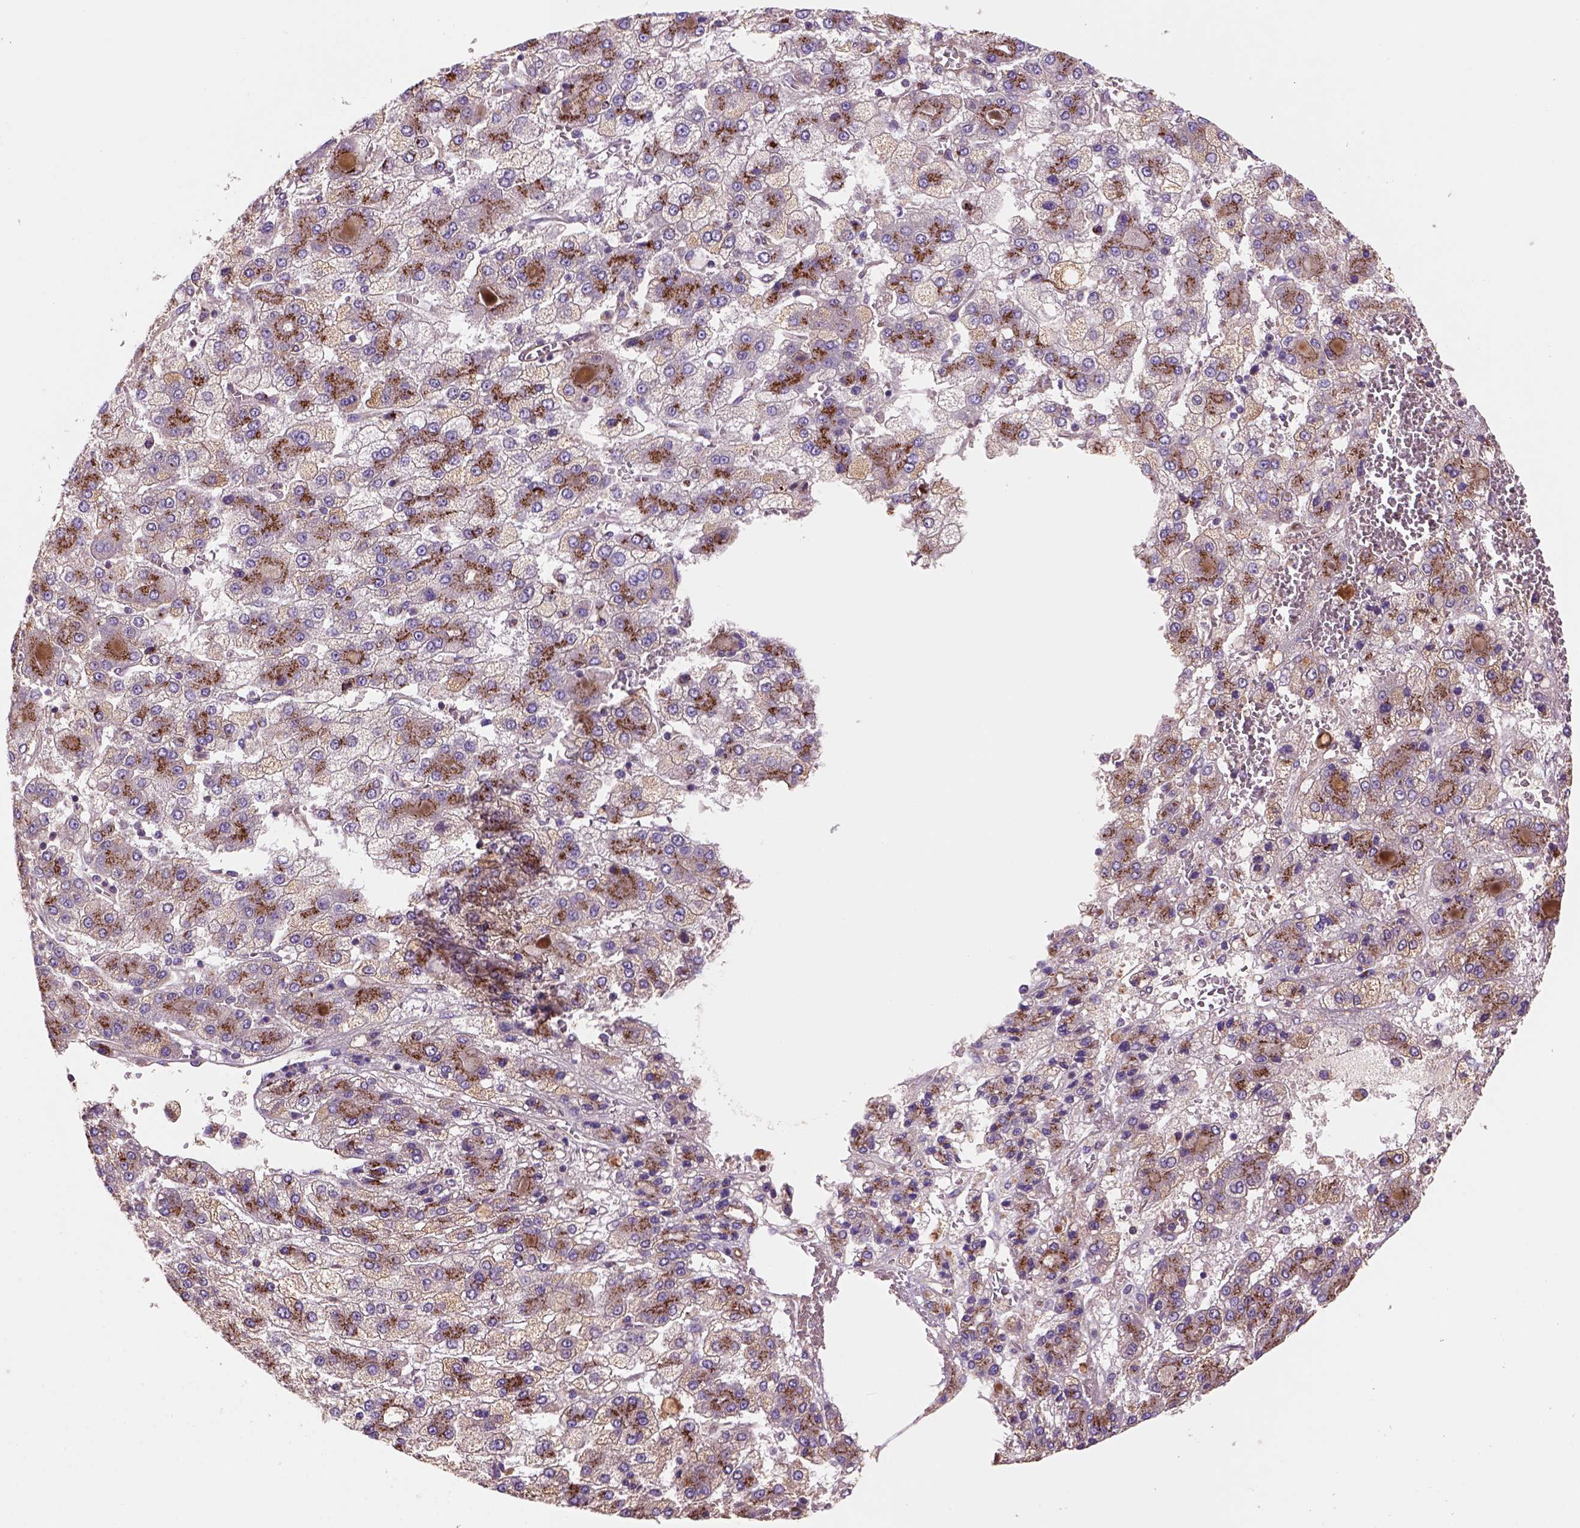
{"staining": {"intensity": "moderate", "quantity": "25%-75%", "location": "cytoplasmic/membranous"}, "tissue": "liver cancer", "cell_type": "Tumor cells", "image_type": "cancer", "snomed": [{"axis": "morphology", "description": "Carcinoma, Hepatocellular, NOS"}, {"axis": "topography", "description": "Liver"}], "caption": "Liver hepatocellular carcinoma stained for a protein (brown) demonstrates moderate cytoplasmic/membranous positive positivity in approximately 25%-75% of tumor cells.", "gene": "WARS2", "patient": {"sex": "male", "age": 73}}